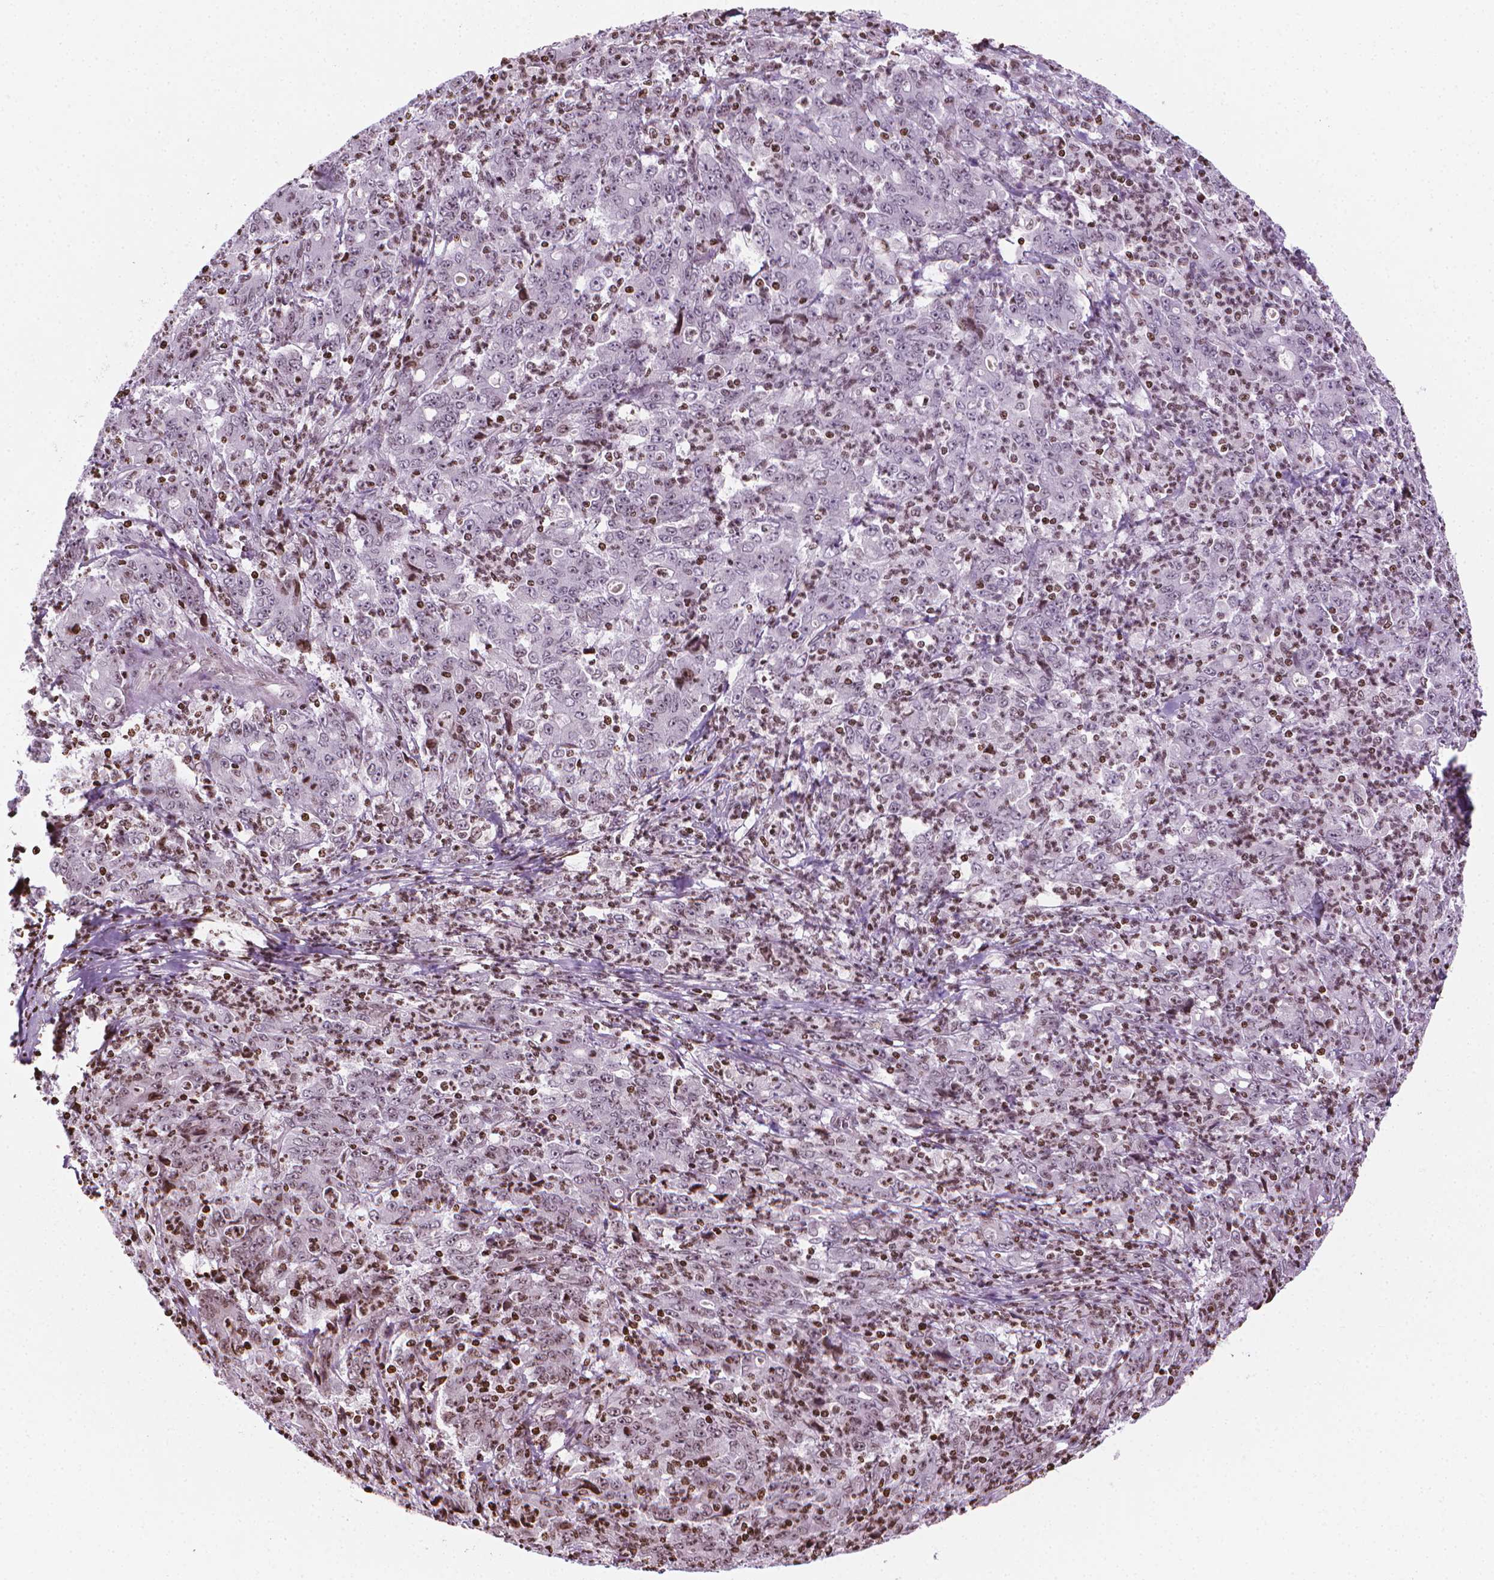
{"staining": {"intensity": "weak", "quantity": "<25%", "location": "nuclear"}, "tissue": "stomach cancer", "cell_type": "Tumor cells", "image_type": "cancer", "snomed": [{"axis": "morphology", "description": "Adenocarcinoma, NOS"}, {"axis": "topography", "description": "Stomach, lower"}], "caption": "Tumor cells show no significant protein staining in stomach cancer.", "gene": "PIP4K2A", "patient": {"sex": "female", "age": 71}}